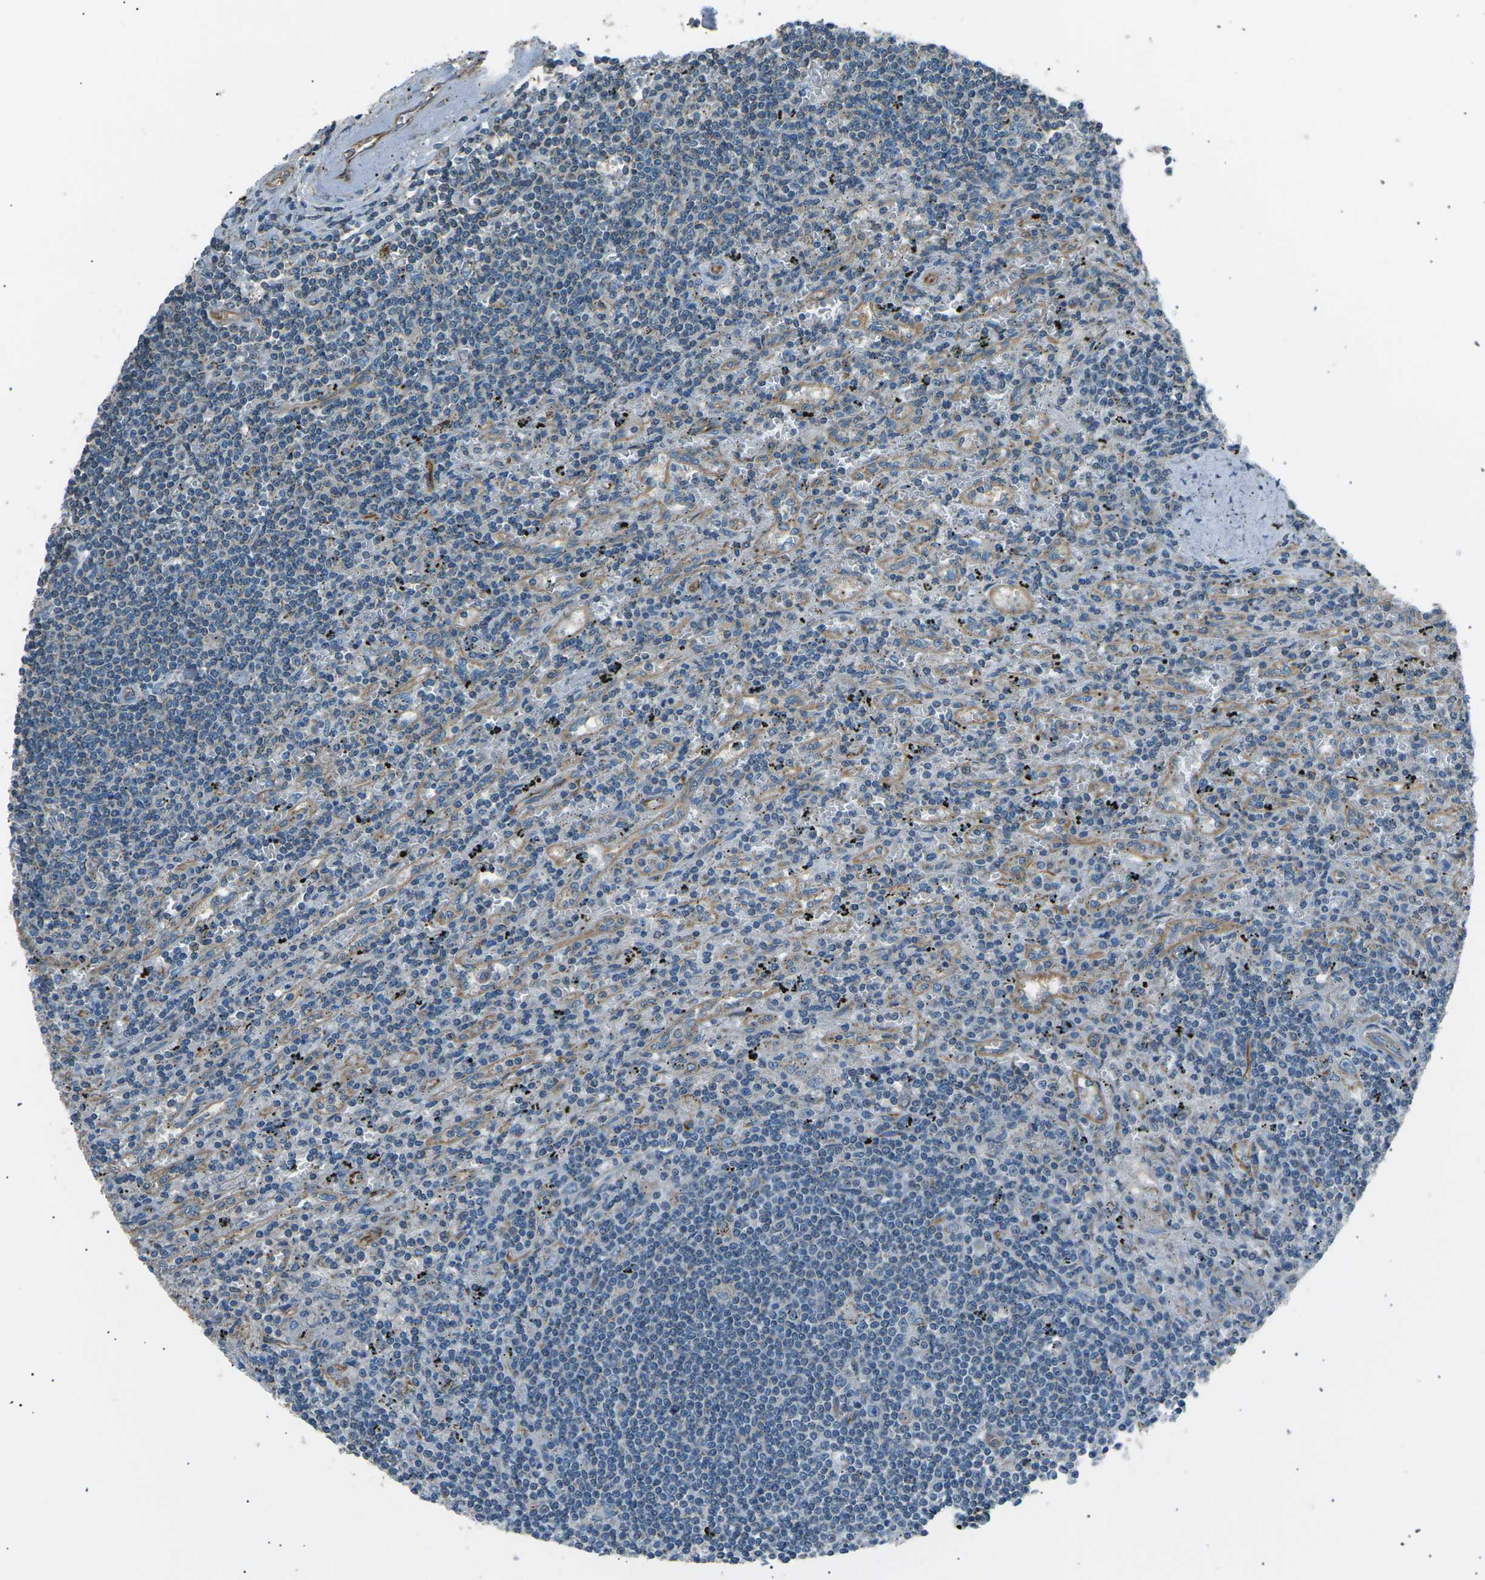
{"staining": {"intensity": "negative", "quantity": "none", "location": "none"}, "tissue": "lymphoma", "cell_type": "Tumor cells", "image_type": "cancer", "snomed": [{"axis": "morphology", "description": "Malignant lymphoma, non-Hodgkin's type, Low grade"}, {"axis": "topography", "description": "Spleen"}], "caption": "DAB immunohistochemical staining of low-grade malignant lymphoma, non-Hodgkin's type reveals no significant positivity in tumor cells. (DAB immunohistochemistry visualized using brightfield microscopy, high magnification).", "gene": "SLK", "patient": {"sex": "male", "age": 76}}